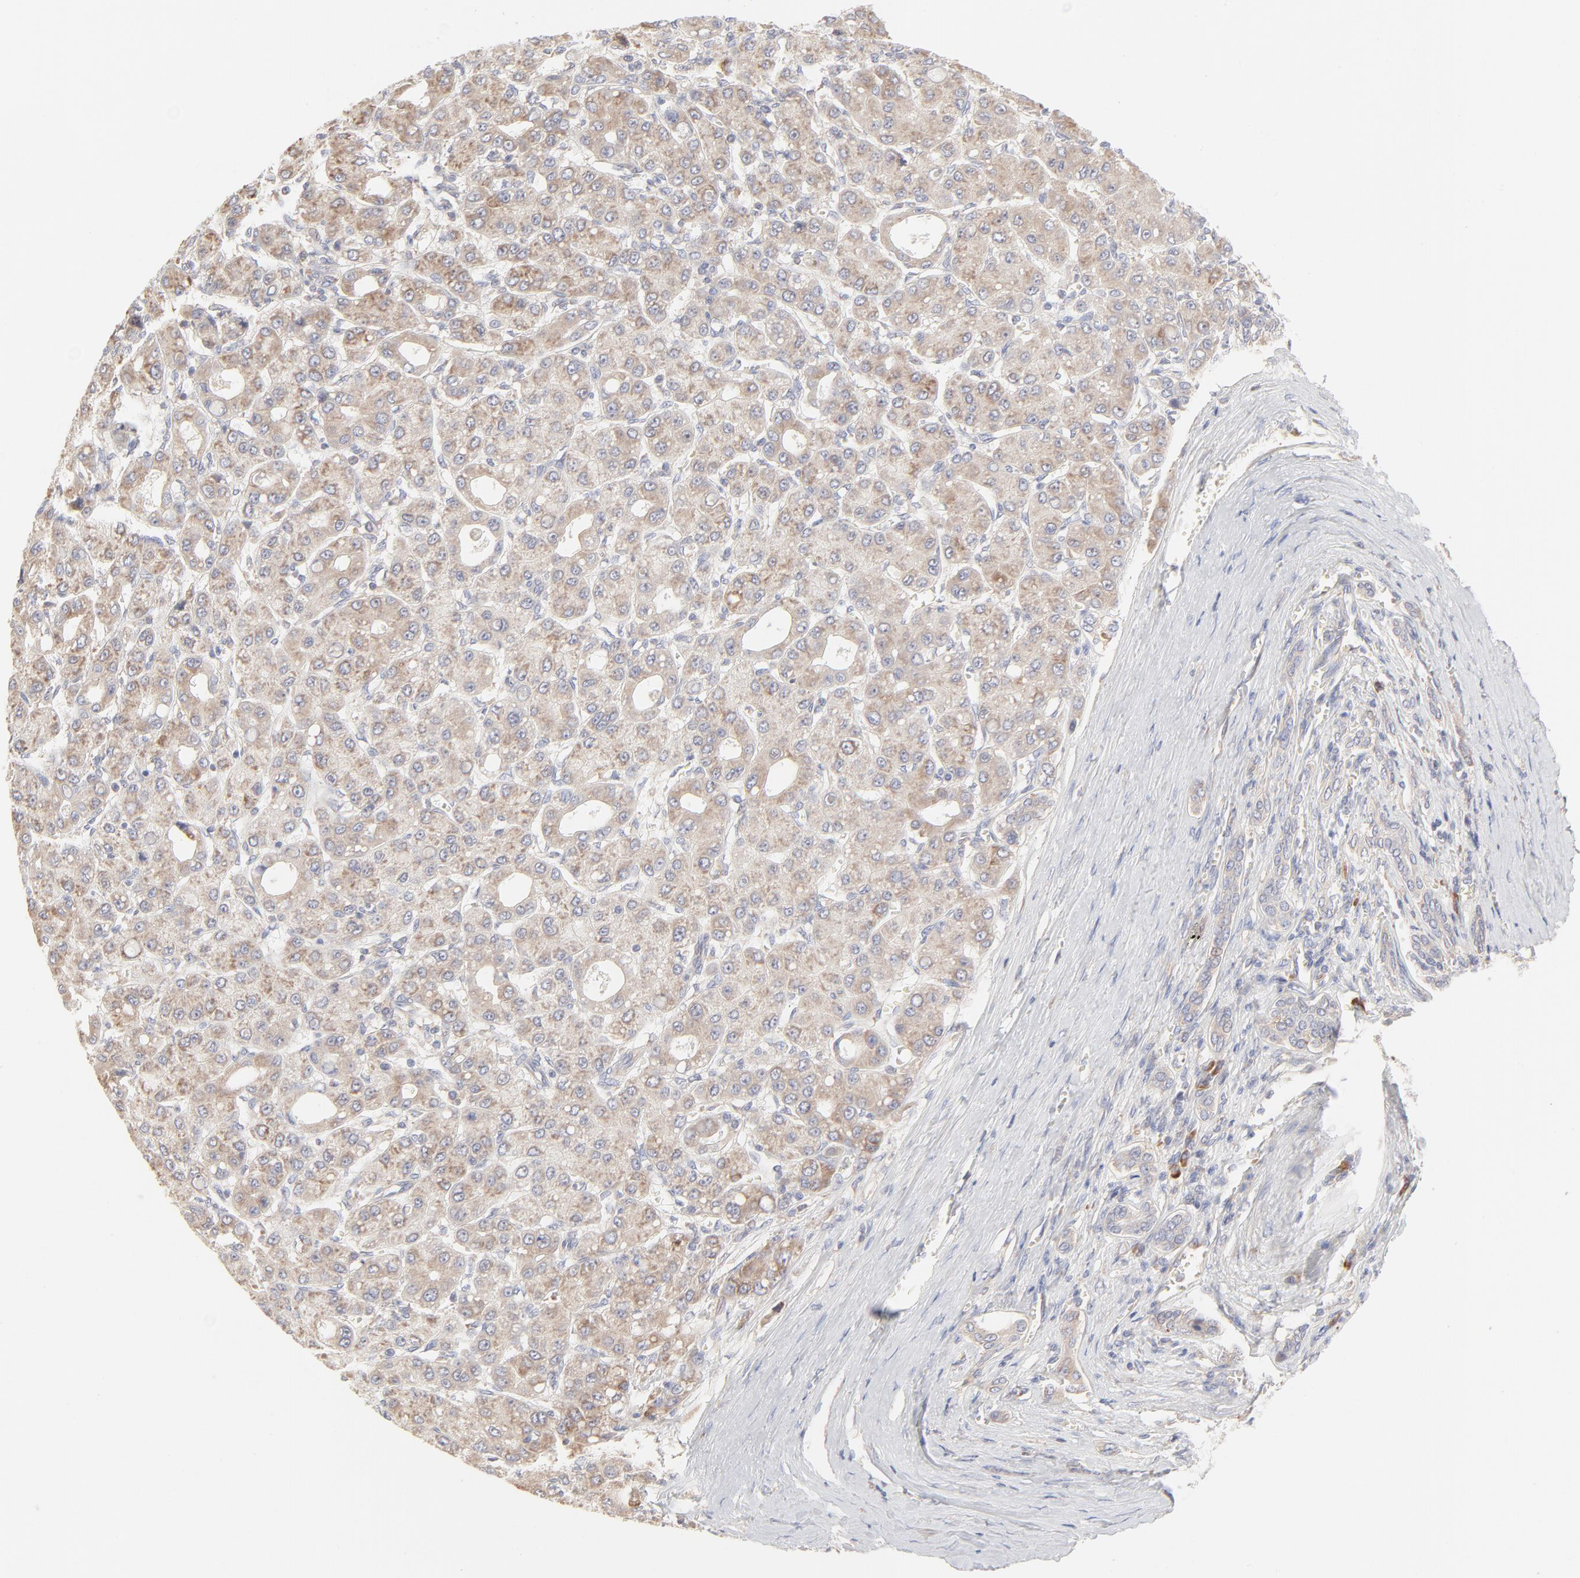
{"staining": {"intensity": "weak", "quantity": ">75%", "location": "cytoplasmic/membranous"}, "tissue": "liver cancer", "cell_type": "Tumor cells", "image_type": "cancer", "snomed": [{"axis": "morphology", "description": "Carcinoma, Hepatocellular, NOS"}, {"axis": "topography", "description": "Liver"}], "caption": "Liver hepatocellular carcinoma tissue demonstrates weak cytoplasmic/membranous staining in approximately >75% of tumor cells, visualized by immunohistochemistry.", "gene": "RPS21", "patient": {"sex": "male", "age": 69}}